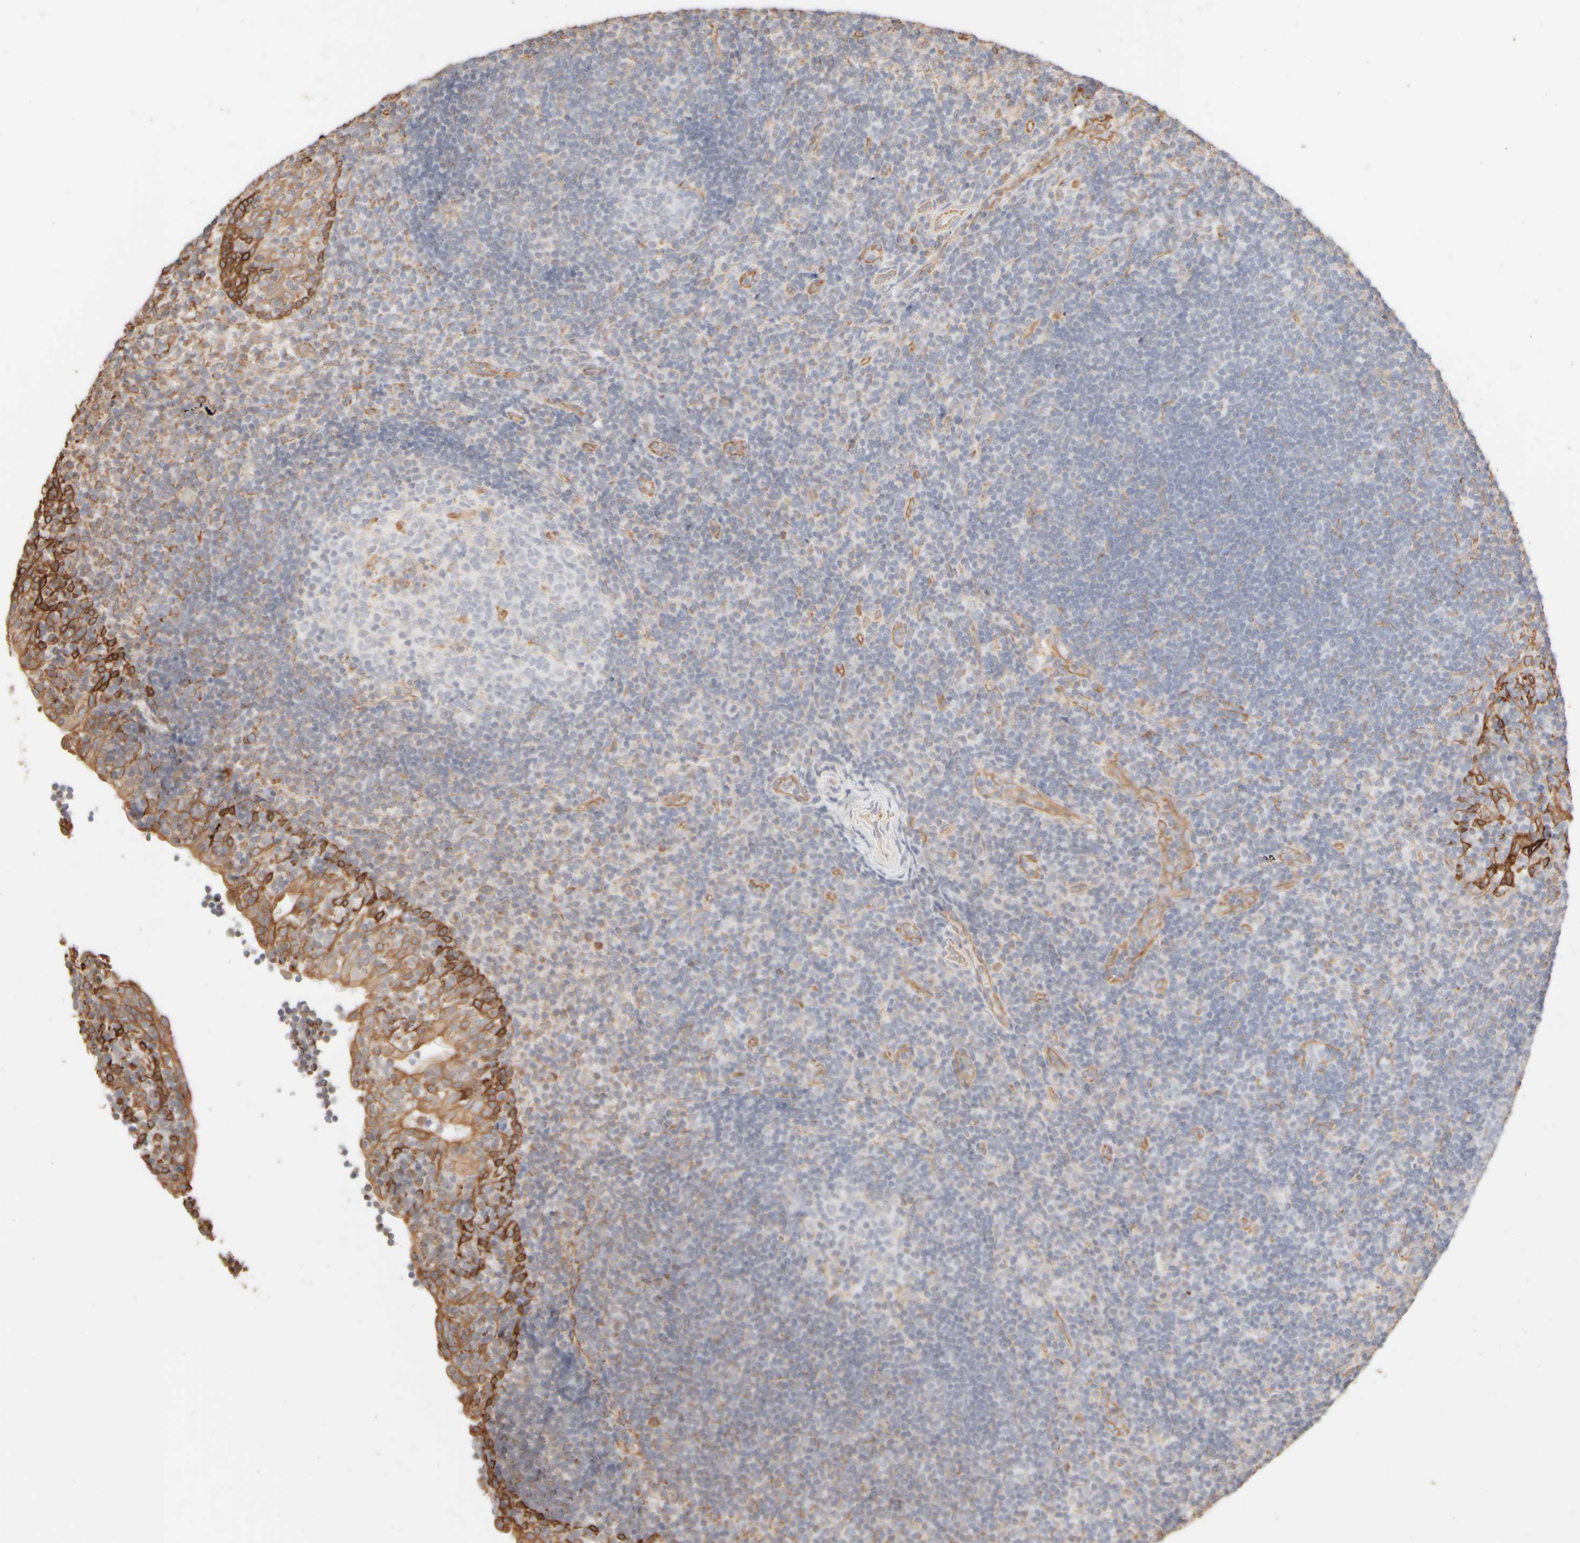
{"staining": {"intensity": "moderate", "quantity": "<25%", "location": "cytoplasmic/membranous"}, "tissue": "tonsil", "cell_type": "Germinal center cells", "image_type": "normal", "snomed": [{"axis": "morphology", "description": "Normal tissue, NOS"}, {"axis": "topography", "description": "Tonsil"}], "caption": "This histopathology image demonstrates immunohistochemistry (IHC) staining of unremarkable tonsil, with low moderate cytoplasmic/membranous expression in approximately <25% of germinal center cells.", "gene": "KRT15", "patient": {"sex": "female", "age": 40}}